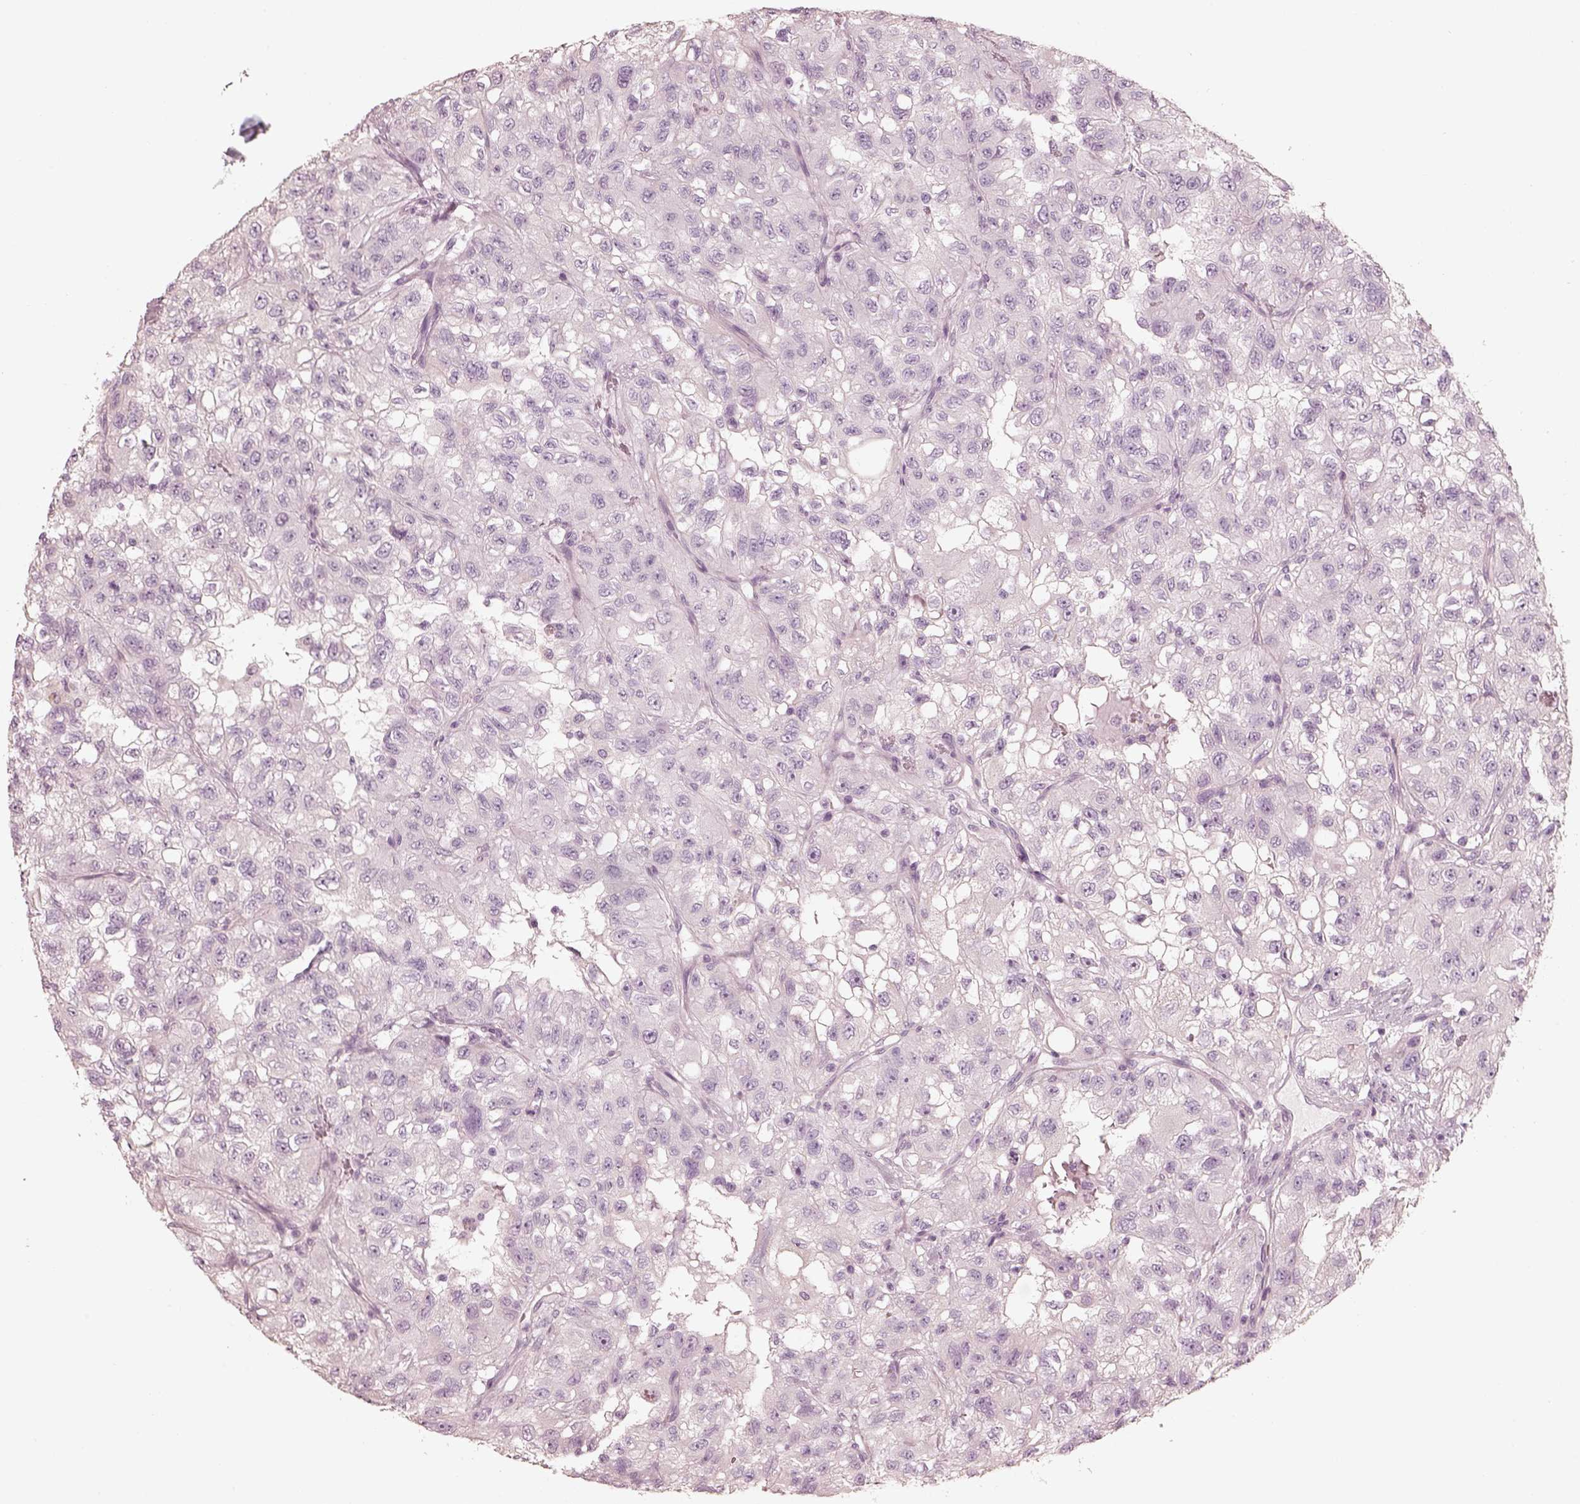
{"staining": {"intensity": "negative", "quantity": "none", "location": "none"}, "tissue": "renal cancer", "cell_type": "Tumor cells", "image_type": "cancer", "snomed": [{"axis": "morphology", "description": "Adenocarcinoma, NOS"}, {"axis": "topography", "description": "Kidney"}], "caption": "High magnification brightfield microscopy of renal cancer stained with DAB (brown) and counterstained with hematoxylin (blue): tumor cells show no significant expression. (DAB (3,3'-diaminobenzidine) immunohistochemistry visualized using brightfield microscopy, high magnification).", "gene": "ZP4", "patient": {"sex": "male", "age": 64}}